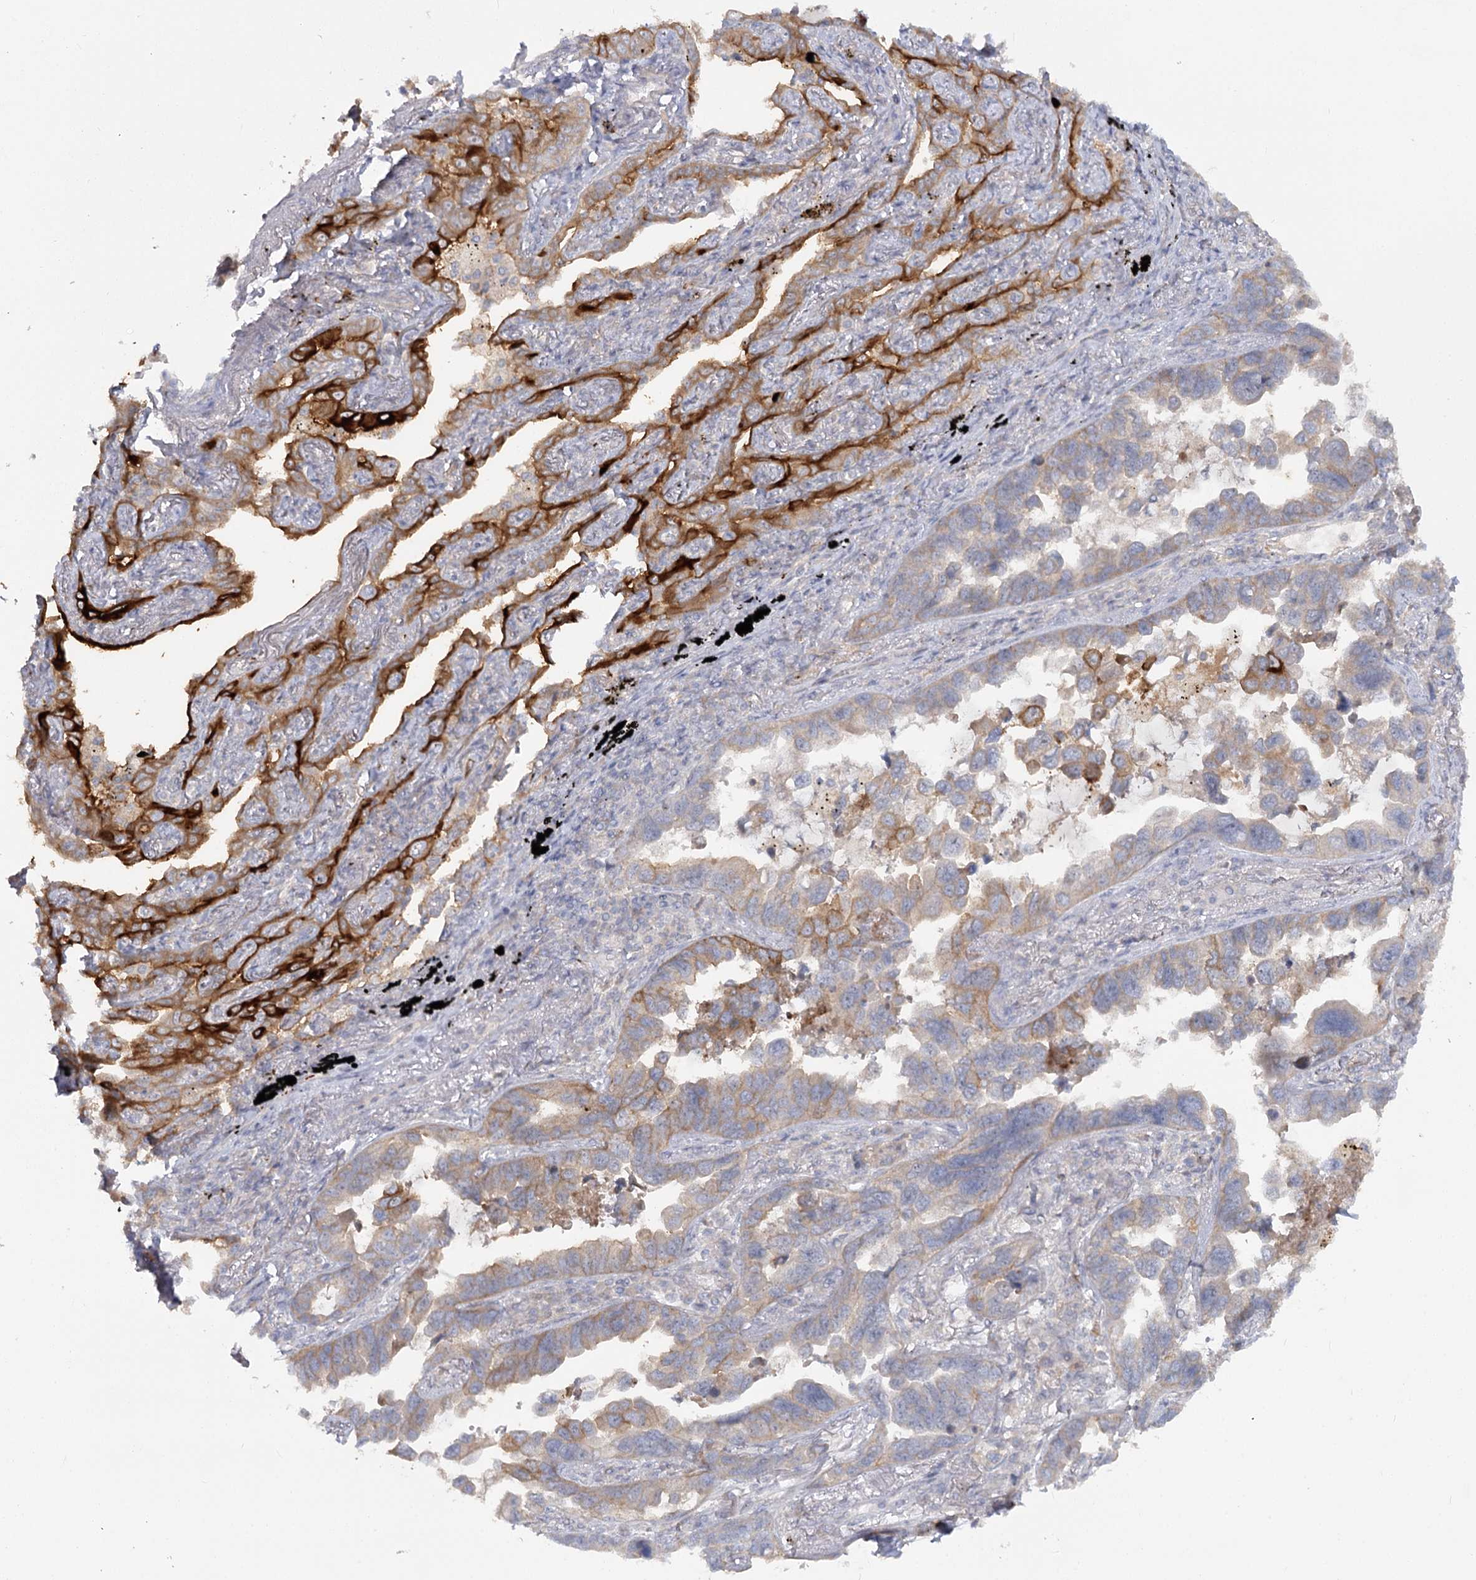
{"staining": {"intensity": "moderate", "quantity": "25%-75%", "location": "cytoplasmic/membranous"}, "tissue": "lung cancer", "cell_type": "Tumor cells", "image_type": "cancer", "snomed": [{"axis": "morphology", "description": "Adenocarcinoma, NOS"}, {"axis": "topography", "description": "Lung"}], "caption": "This micrograph reveals lung cancer stained with immunohistochemistry to label a protein in brown. The cytoplasmic/membranous of tumor cells show moderate positivity for the protein. Nuclei are counter-stained blue.", "gene": "ANGPTL5", "patient": {"sex": "male", "age": 67}}